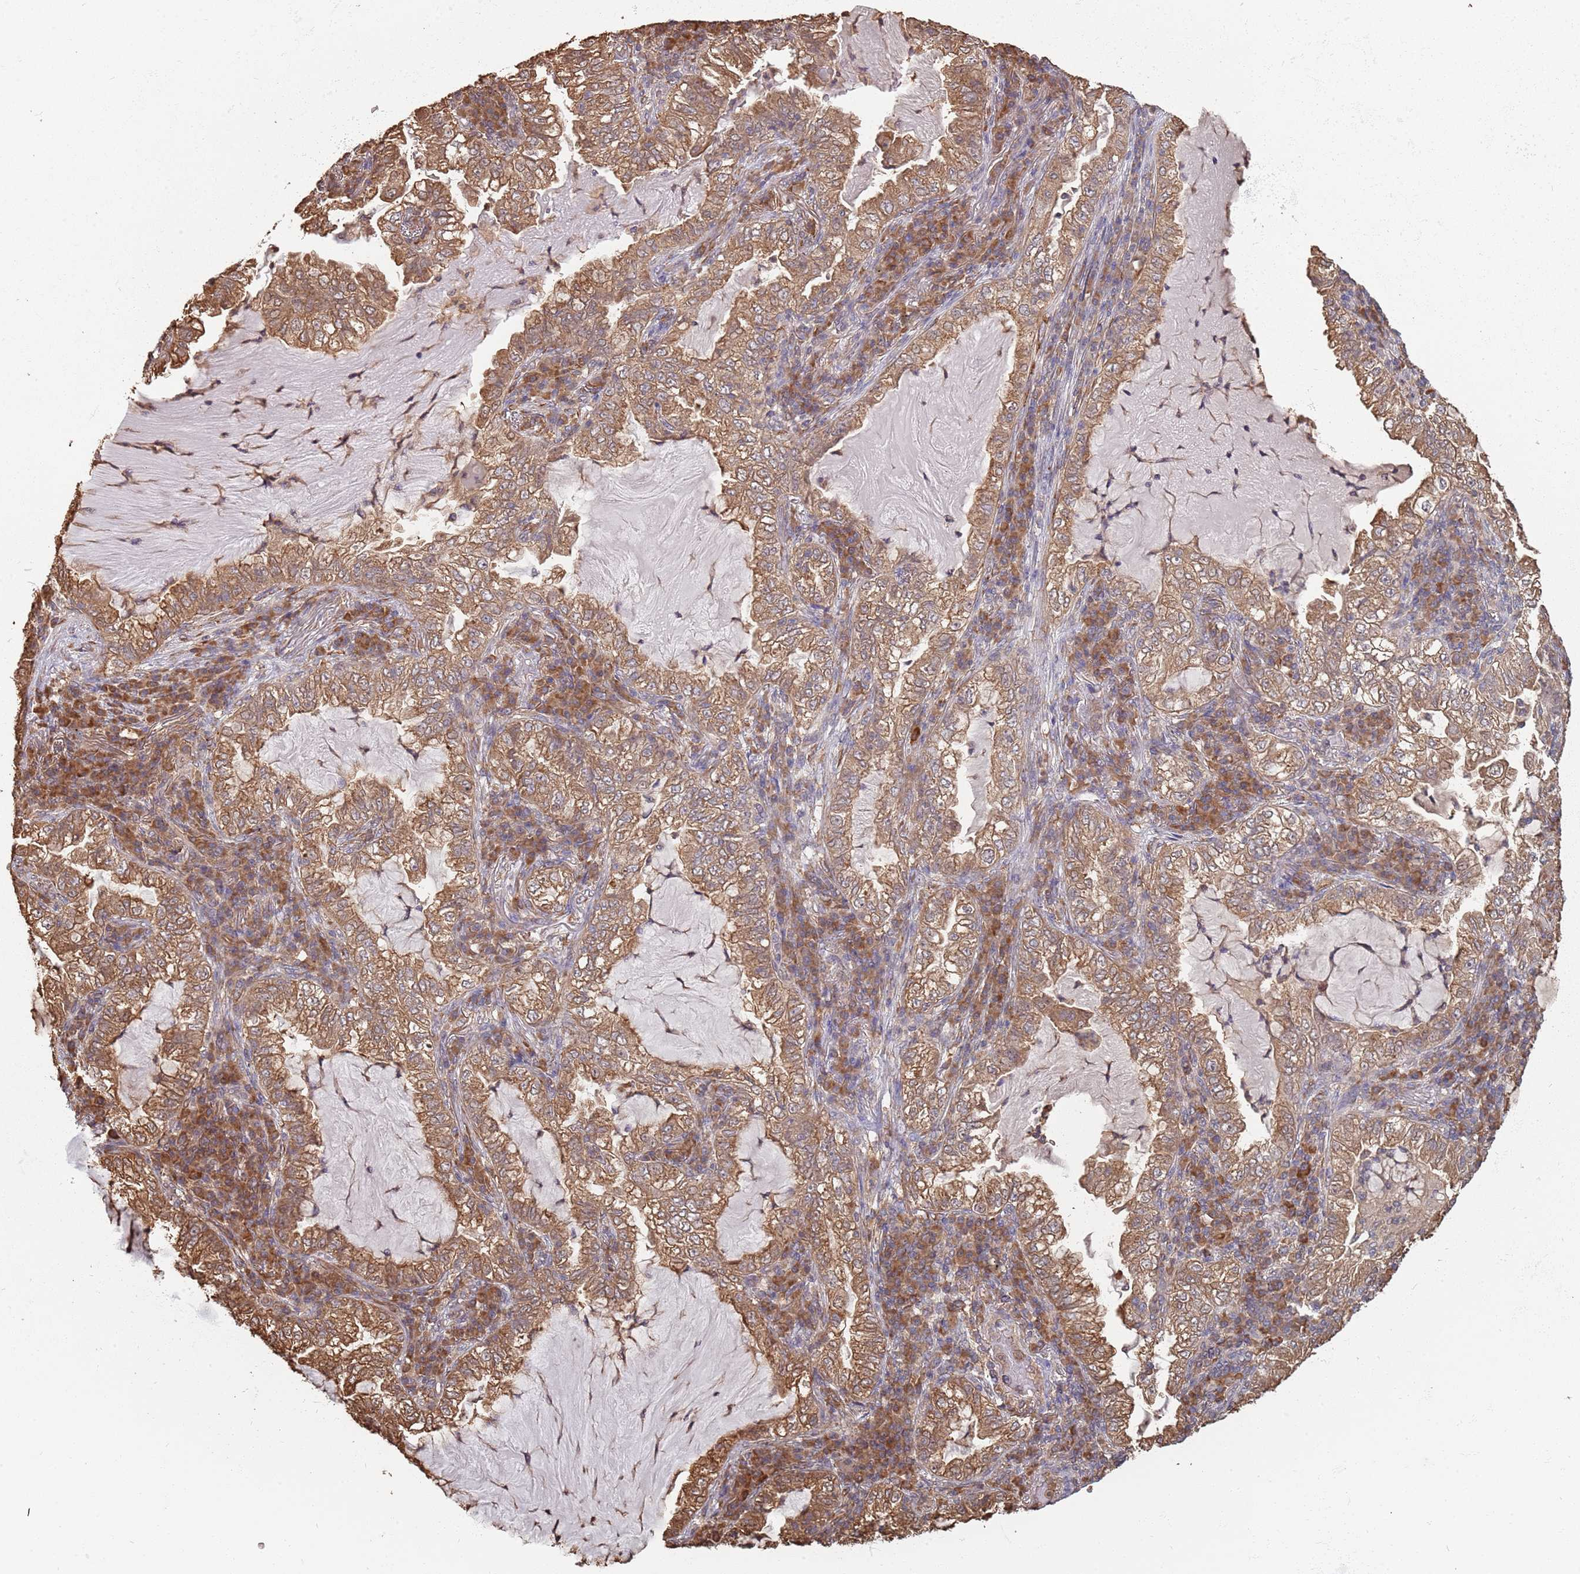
{"staining": {"intensity": "moderate", "quantity": ">75%", "location": "cytoplasmic/membranous"}, "tissue": "lung cancer", "cell_type": "Tumor cells", "image_type": "cancer", "snomed": [{"axis": "morphology", "description": "Adenocarcinoma, NOS"}, {"axis": "topography", "description": "Lung"}], "caption": "Immunohistochemical staining of human lung cancer demonstrates medium levels of moderate cytoplasmic/membranous expression in approximately >75% of tumor cells.", "gene": "COG4", "patient": {"sex": "female", "age": 73}}